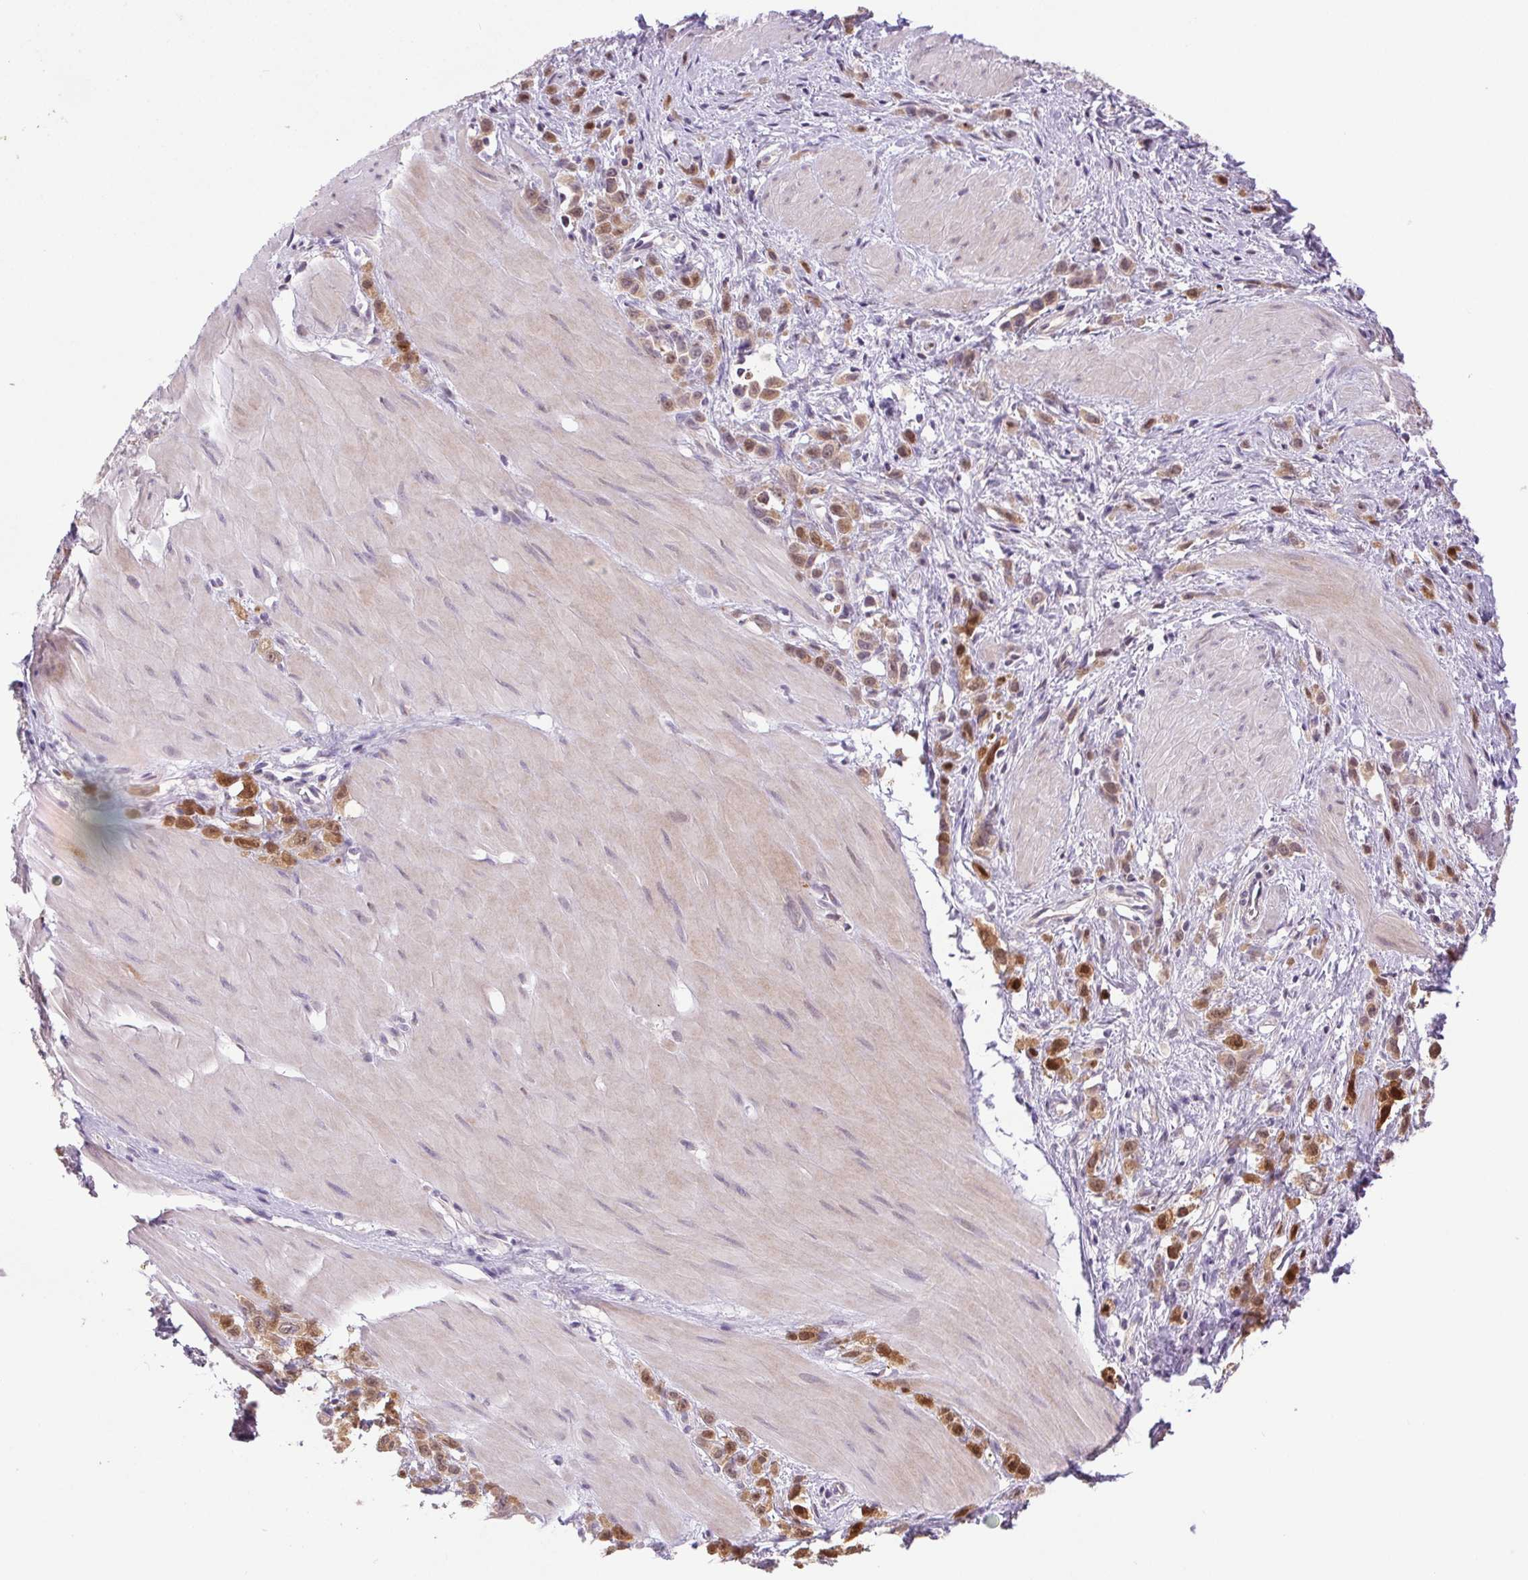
{"staining": {"intensity": "moderate", "quantity": ">75%", "location": "cytoplasmic/membranous,nuclear"}, "tissue": "stomach cancer", "cell_type": "Tumor cells", "image_type": "cancer", "snomed": [{"axis": "morphology", "description": "Adenocarcinoma, NOS"}, {"axis": "topography", "description": "Stomach"}], "caption": "Protein expression analysis of human stomach cancer (adenocarcinoma) reveals moderate cytoplasmic/membranous and nuclear positivity in approximately >75% of tumor cells. (DAB IHC, brown staining for protein, blue staining for nuclei).", "gene": "LRRTM1", "patient": {"sex": "male", "age": 47}}